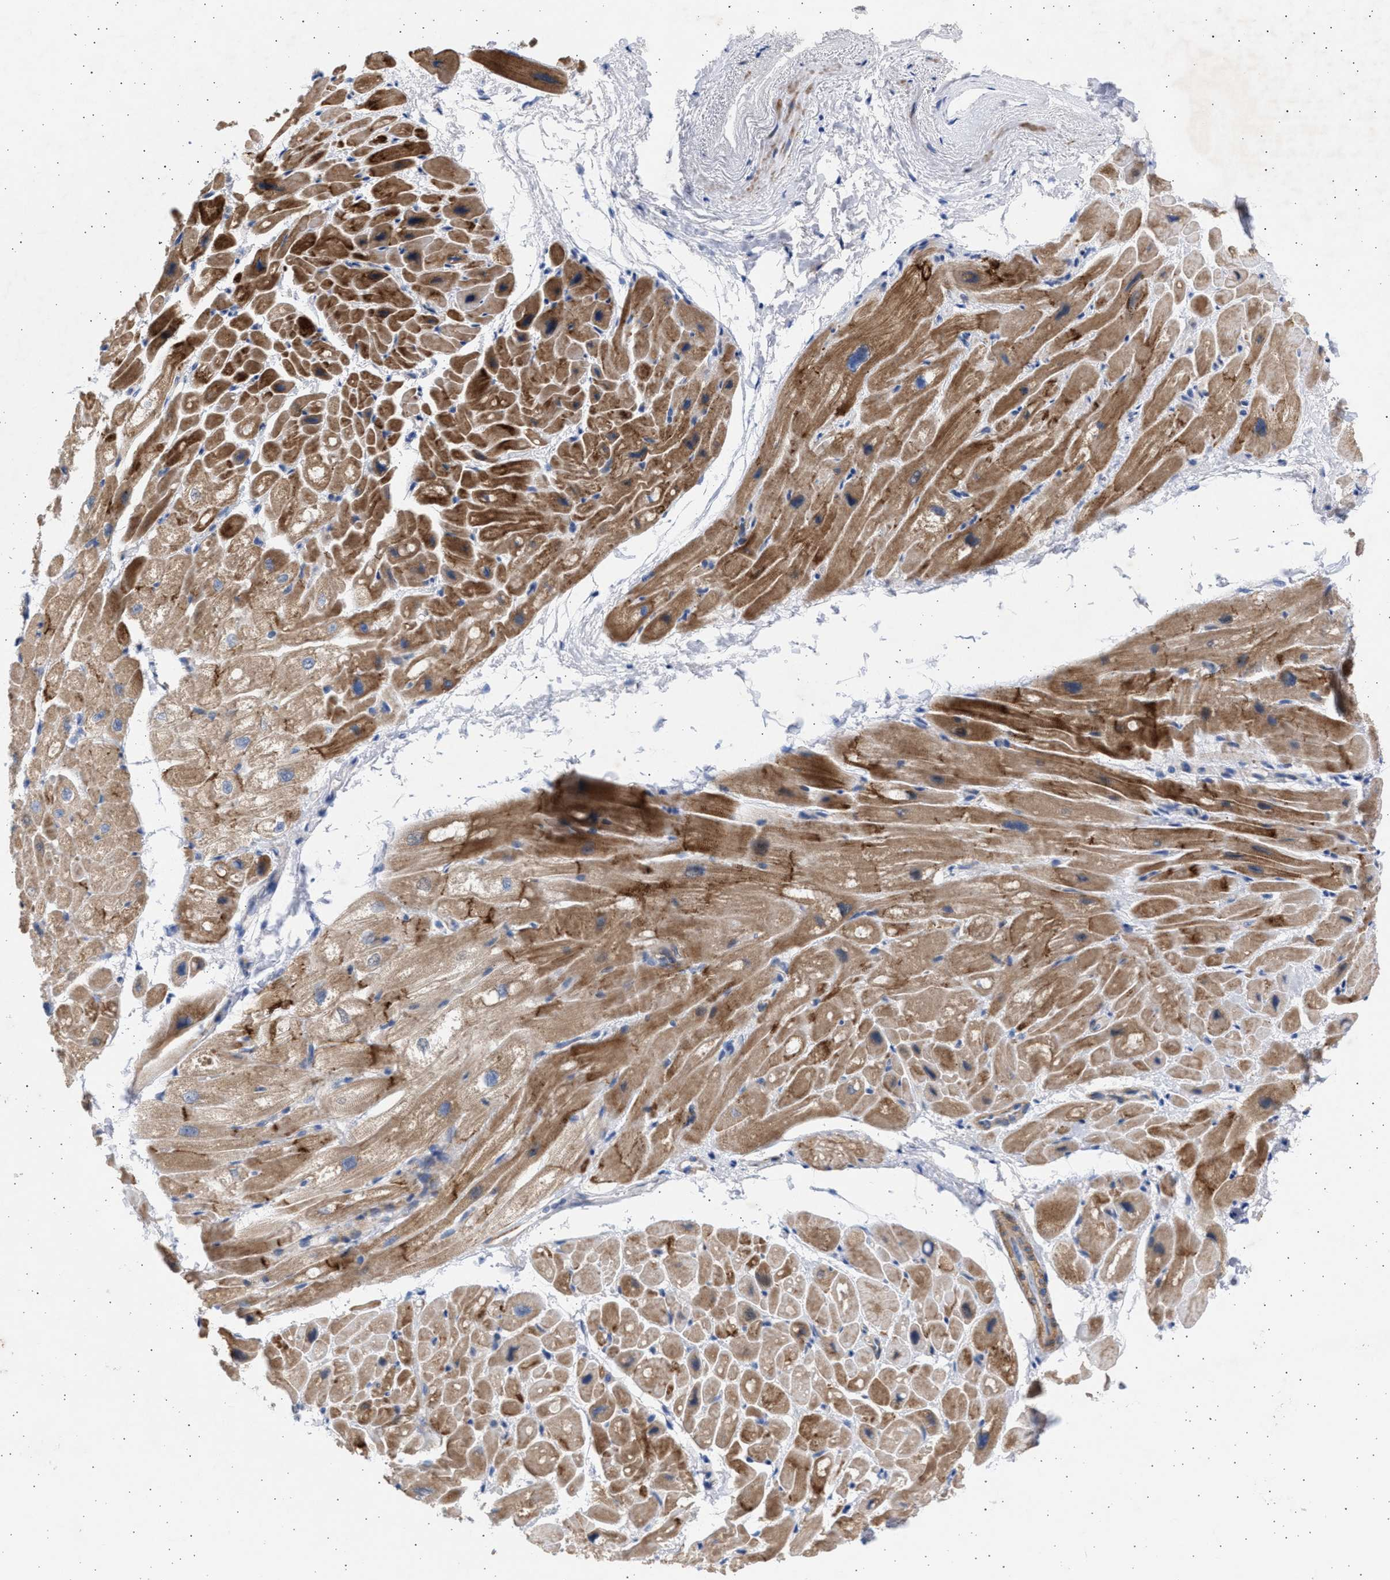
{"staining": {"intensity": "moderate", "quantity": ">75%", "location": "cytoplasmic/membranous"}, "tissue": "heart muscle", "cell_type": "Cardiomyocytes", "image_type": "normal", "snomed": [{"axis": "morphology", "description": "Normal tissue, NOS"}, {"axis": "topography", "description": "Heart"}], "caption": "Immunohistochemical staining of normal heart muscle displays moderate cytoplasmic/membranous protein positivity in approximately >75% of cardiomyocytes.", "gene": "NBR1", "patient": {"sex": "male", "age": 49}}